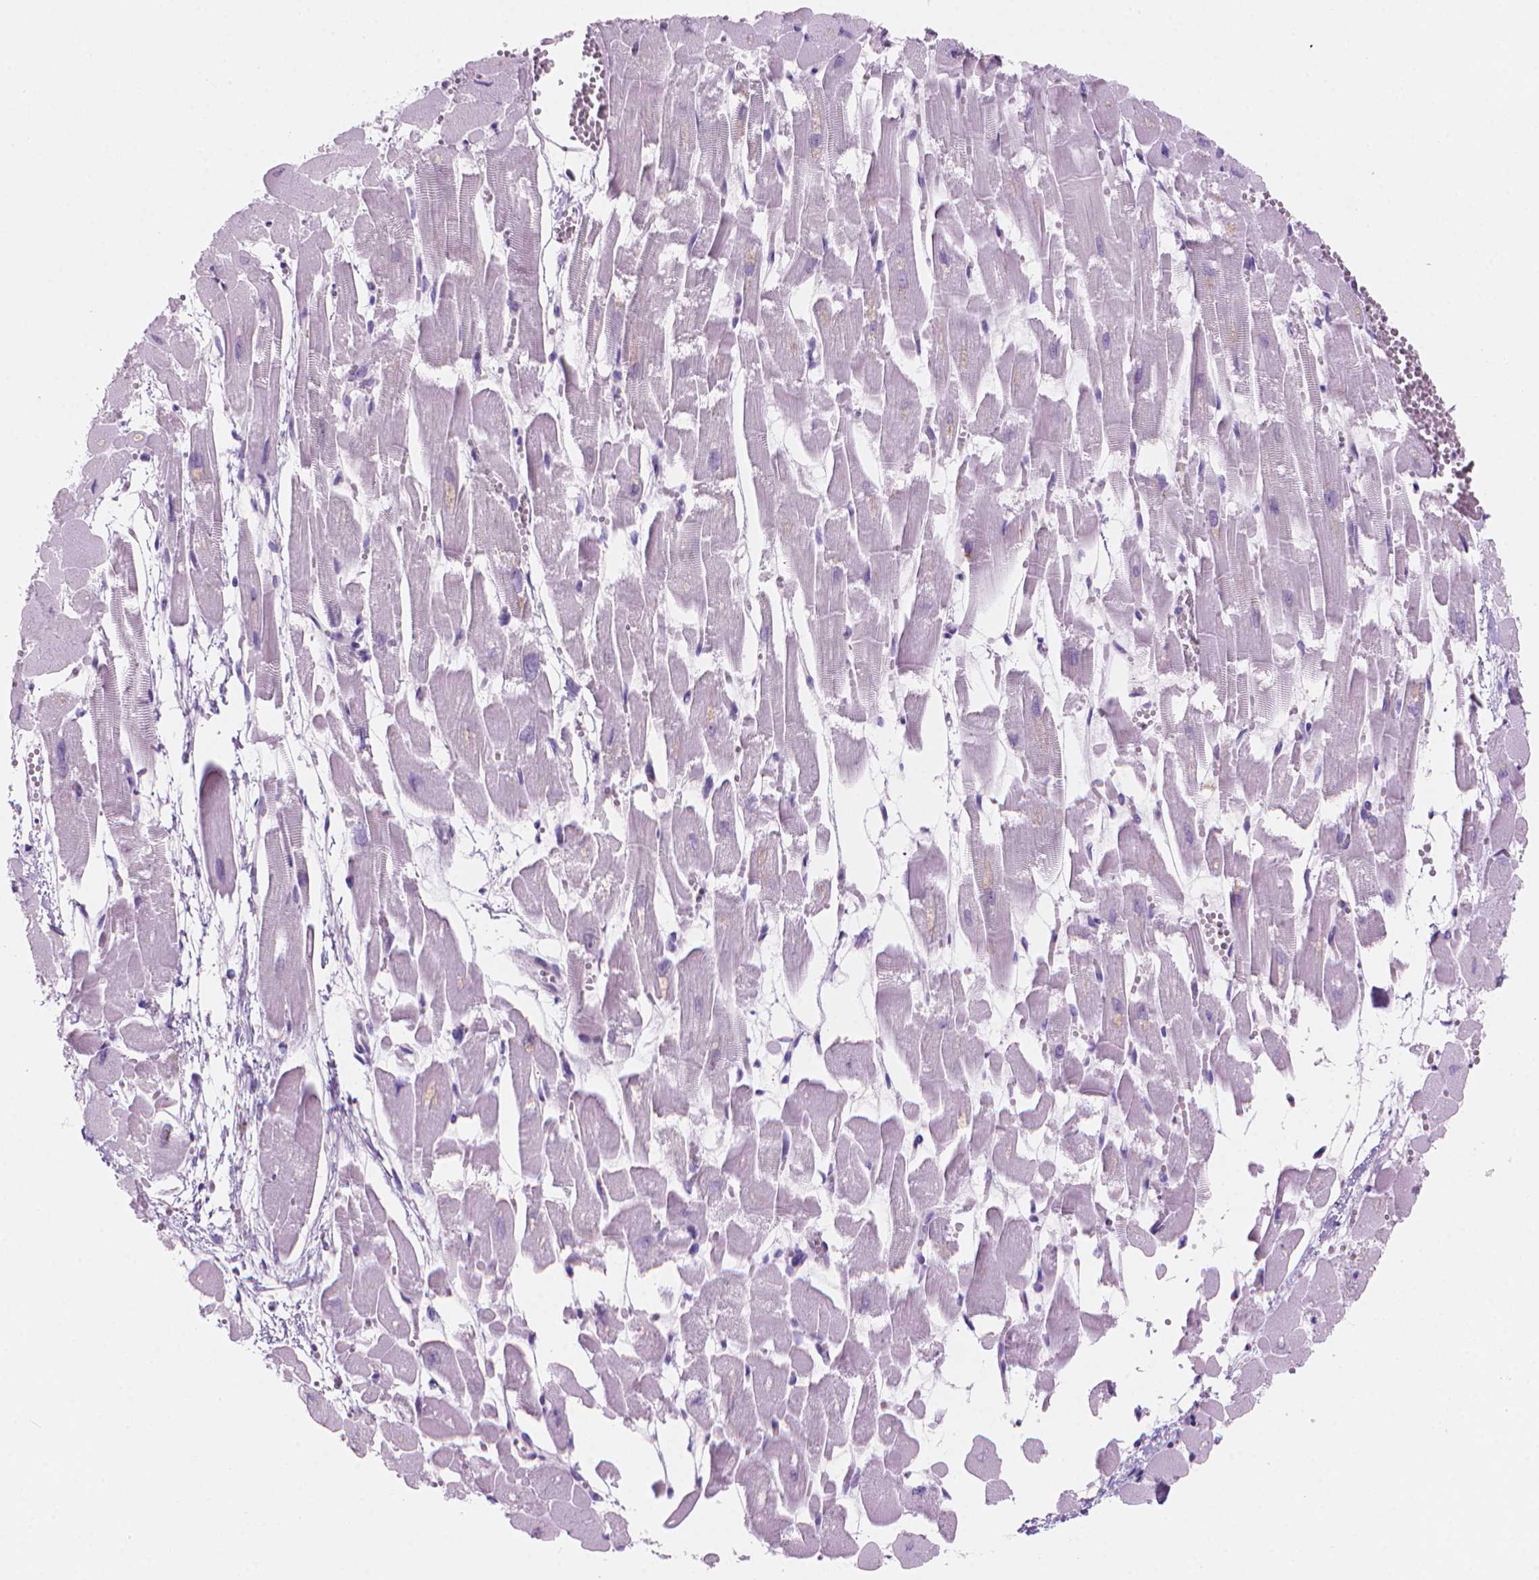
{"staining": {"intensity": "negative", "quantity": "none", "location": "none"}, "tissue": "heart muscle", "cell_type": "Cardiomyocytes", "image_type": "normal", "snomed": [{"axis": "morphology", "description": "Normal tissue, NOS"}, {"axis": "topography", "description": "Heart"}], "caption": "This micrograph is of benign heart muscle stained with IHC to label a protein in brown with the nuclei are counter-stained blue. There is no staining in cardiomyocytes.", "gene": "ENSG00000187186", "patient": {"sex": "female", "age": 52}}